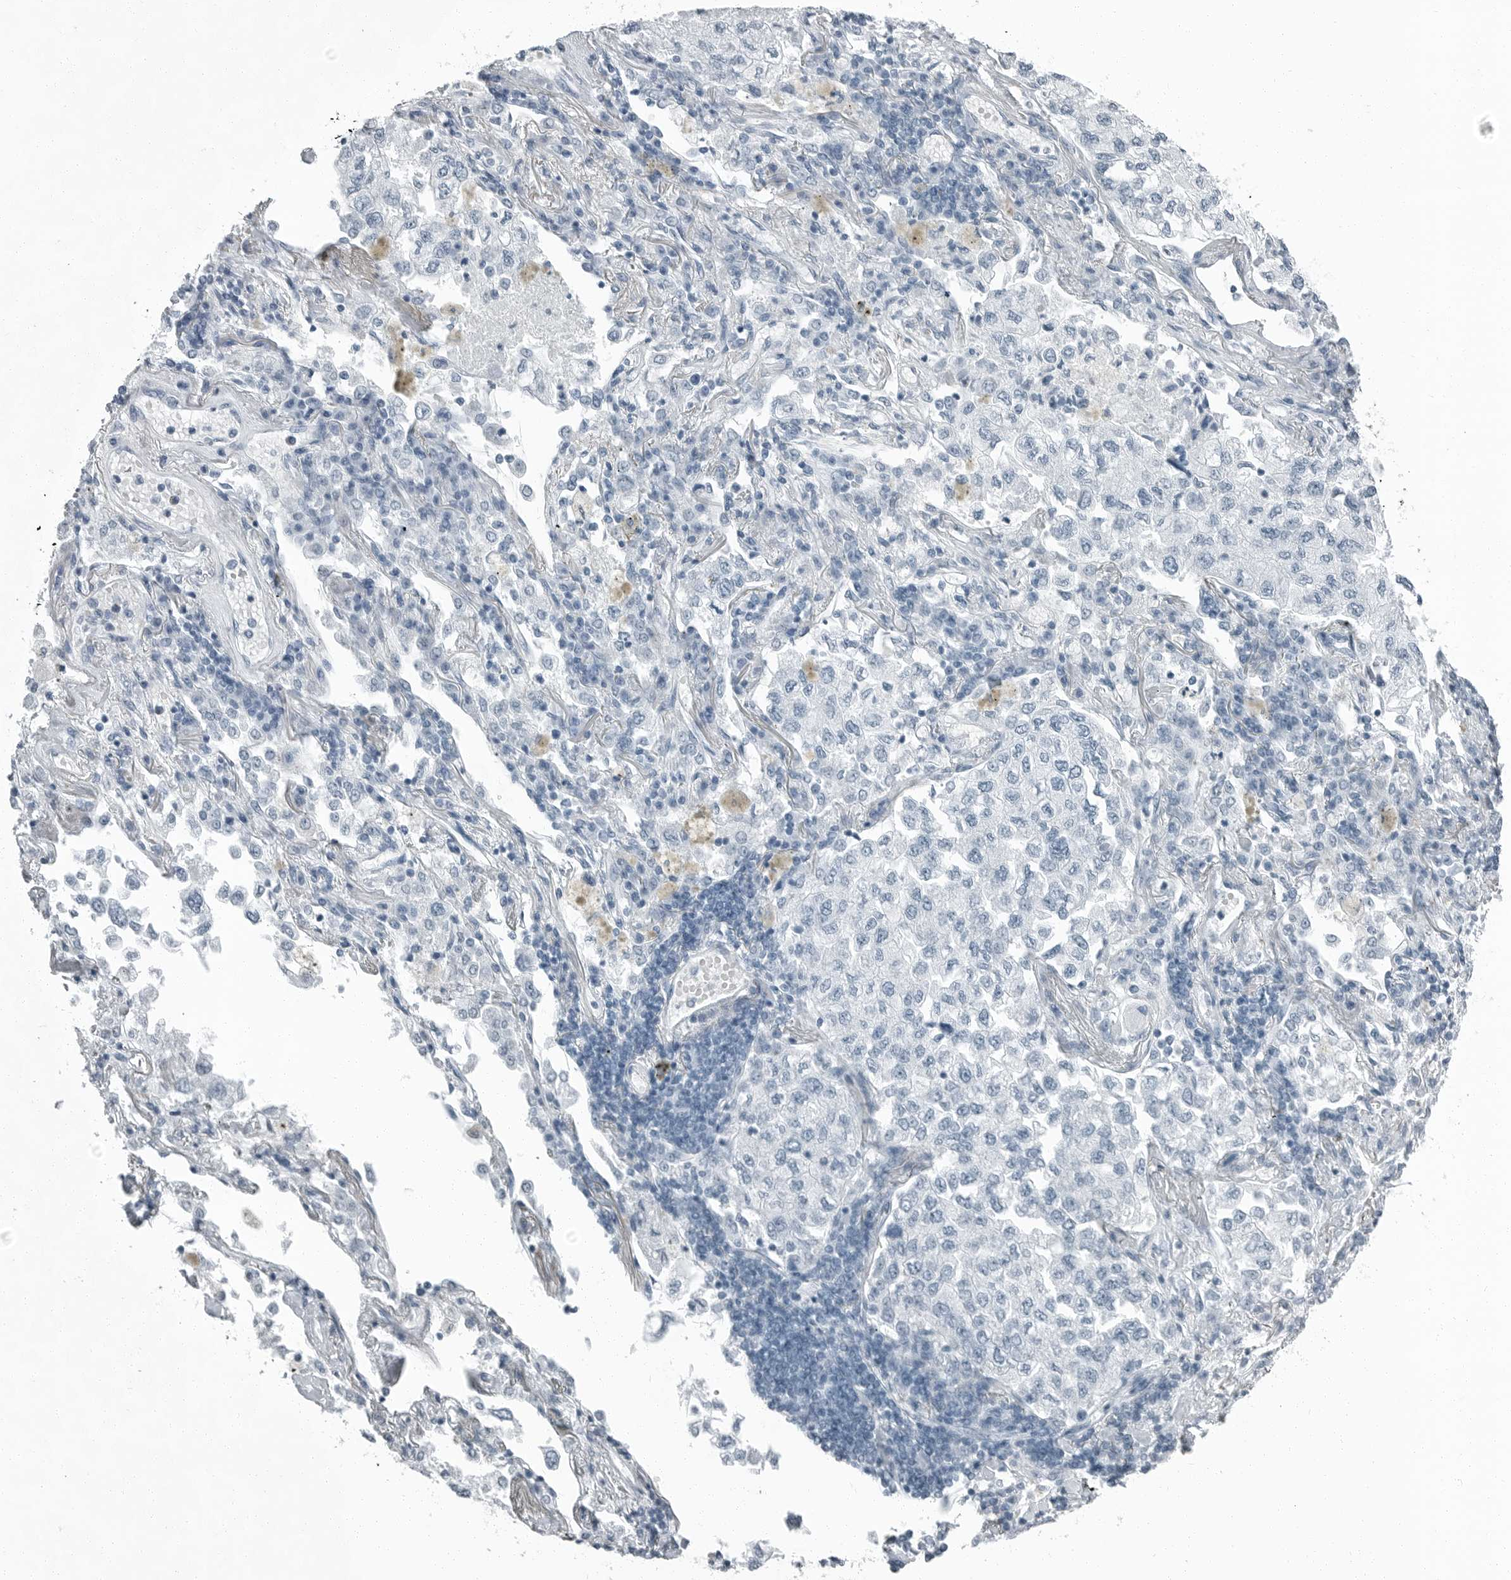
{"staining": {"intensity": "negative", "quantity": "none", "location": "none"}, "tissue": "lung cancer", "cell_type": "Tumor cells", "image_type": "cancer", "snomed": [{"axis": "morphology", "description": "Adenocarcinoma, NOS"}, {"axis": "topography", "description": "Lung"}], "caption": "The histopathology image demonstrates no staining of tumor cells in lung cancer.", "gene": "FABP6", "patient": {"sex": "male", "age": 63}}